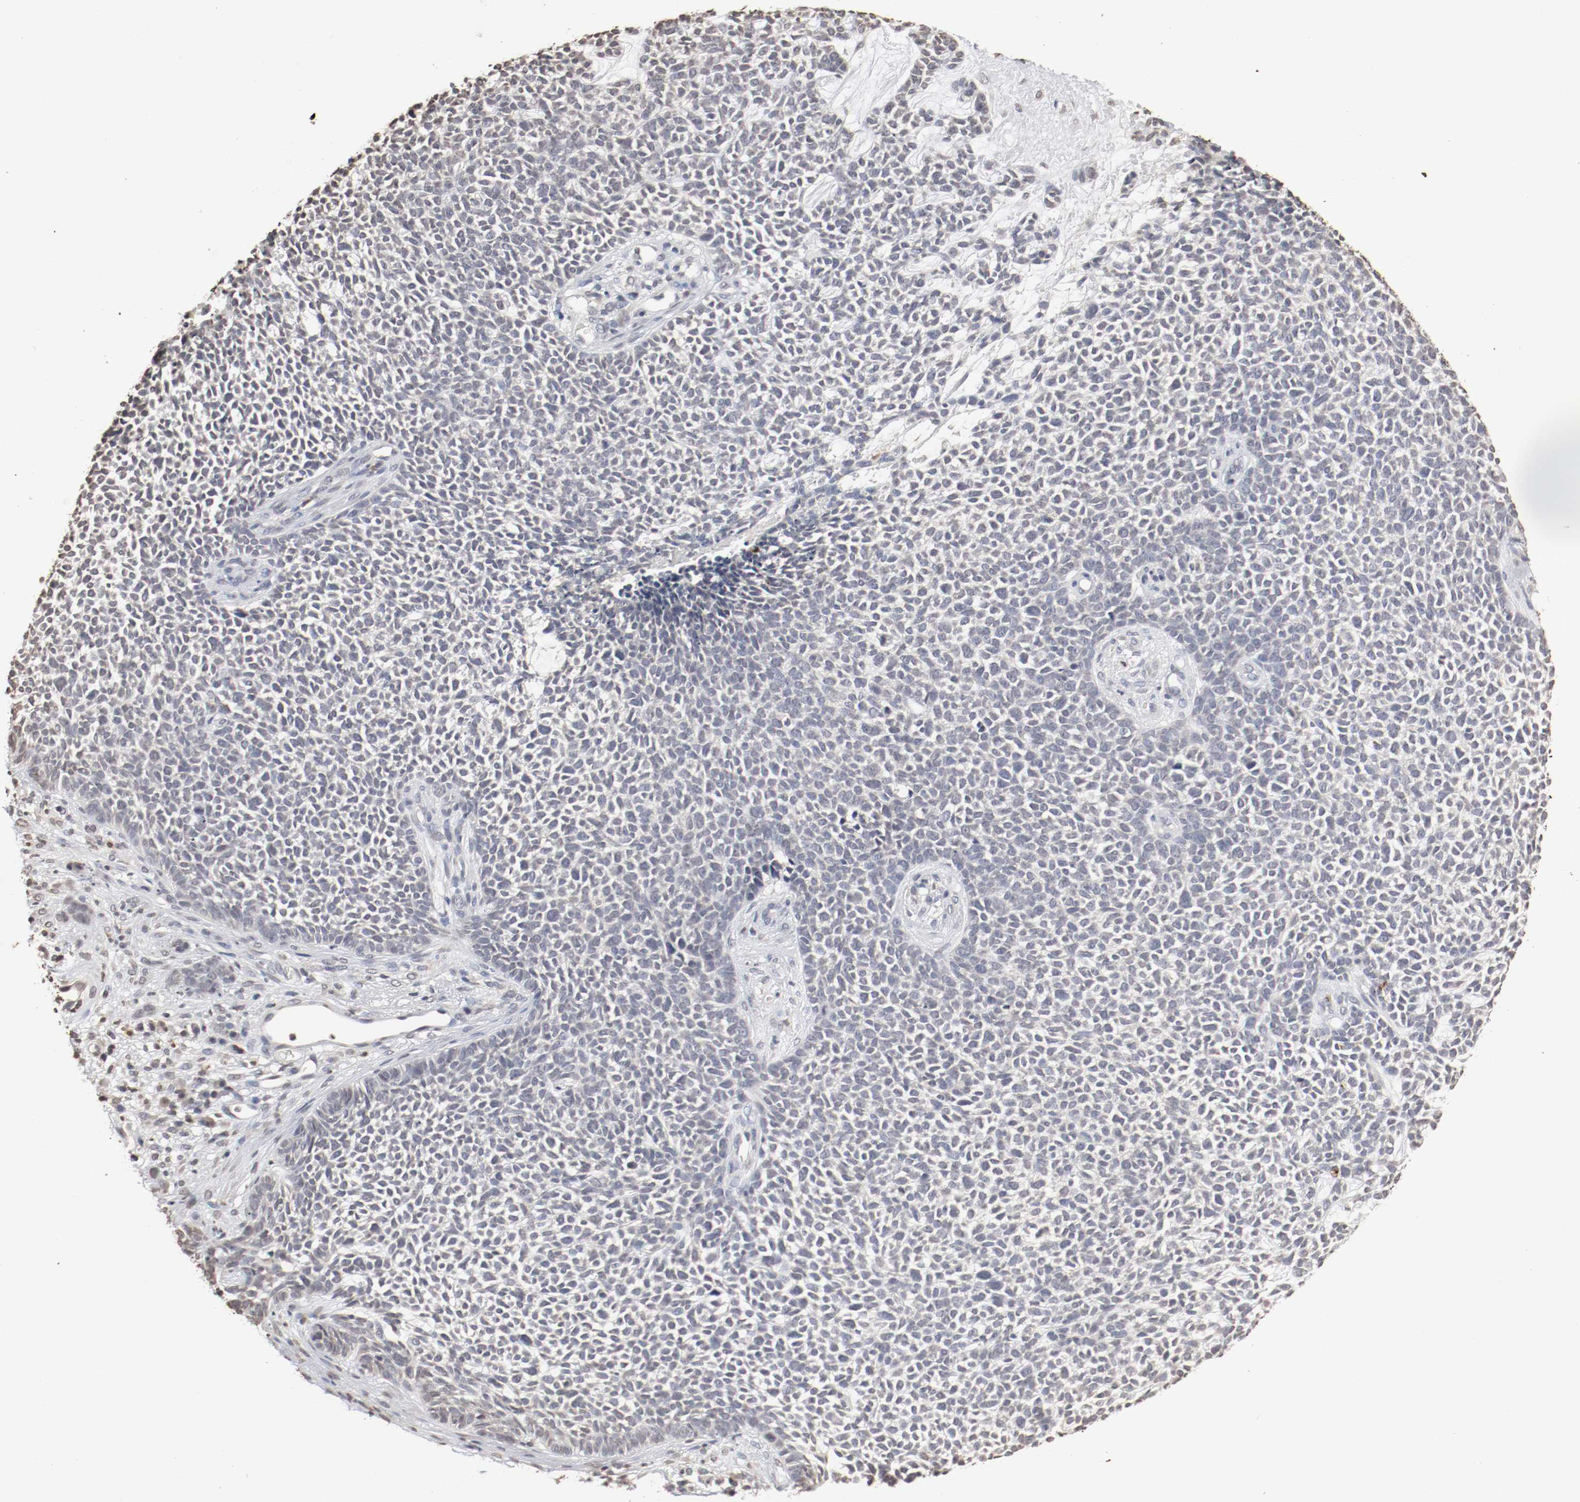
{"staining": {"intensity": "negative", "quantity": "none", "location": "none"}, "tissue": "skin cancer", "cell_type": "Tumor cells", "image_type": "cancer", "snomed": [{"axis": "morphology", "description": "Basal cell carcinoma"}, {"axis": "topography", "description": "Skin"}], "caption": "Immunohistochemistry (IHC) histopathology image of neoplastic tissue: skin basal cell carcinoma stained with DAB reveals no significant protein positivity in tumor cells.", "gene": "WASL", "patient": {"sex": "female", "age": 84}}